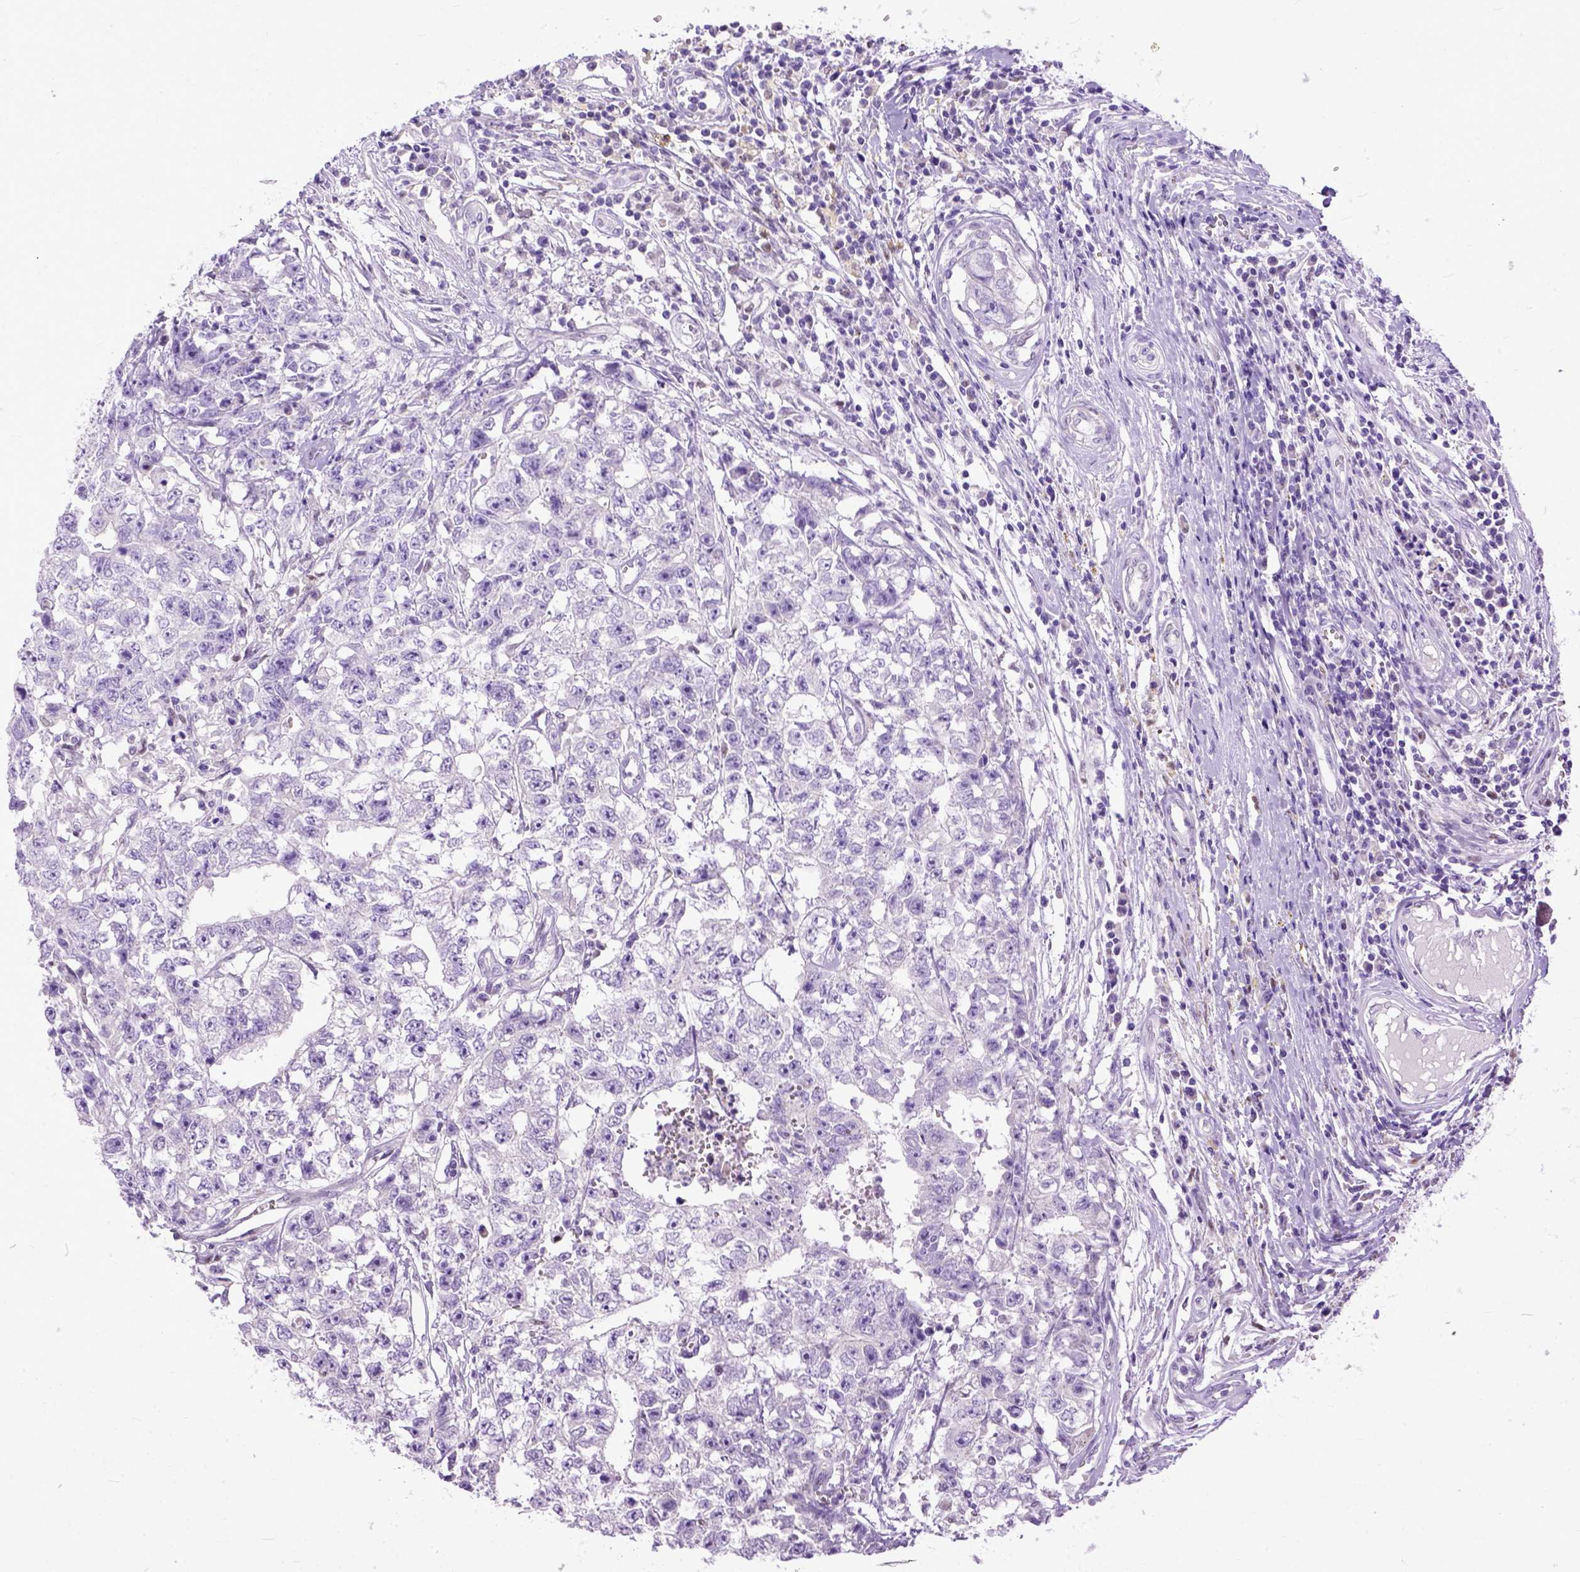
{"staining": {"intensity": "negative", "quantity": "none", "location": "none"}, "tissue": "testis cancer", "cell_type": "Tumor cells", "image_type": "cancer", "snomed": [{"axis": "morphology", "description": "Carcinoma, Embryonal, NOS"}, {"axis": "topography", "description": "Testis"}], "caption": "A histopathology image of testis embryonal carcinoma stained for a protein displays no brown staining in tumor cells. The staining was performed using DAB to visualize the protein expression in brown, while the nuclei were stained in blue with hematoxylin (Magnification: 20x).", "gene": "CRB1", "patient": {"sex": "male", "age": 36}}